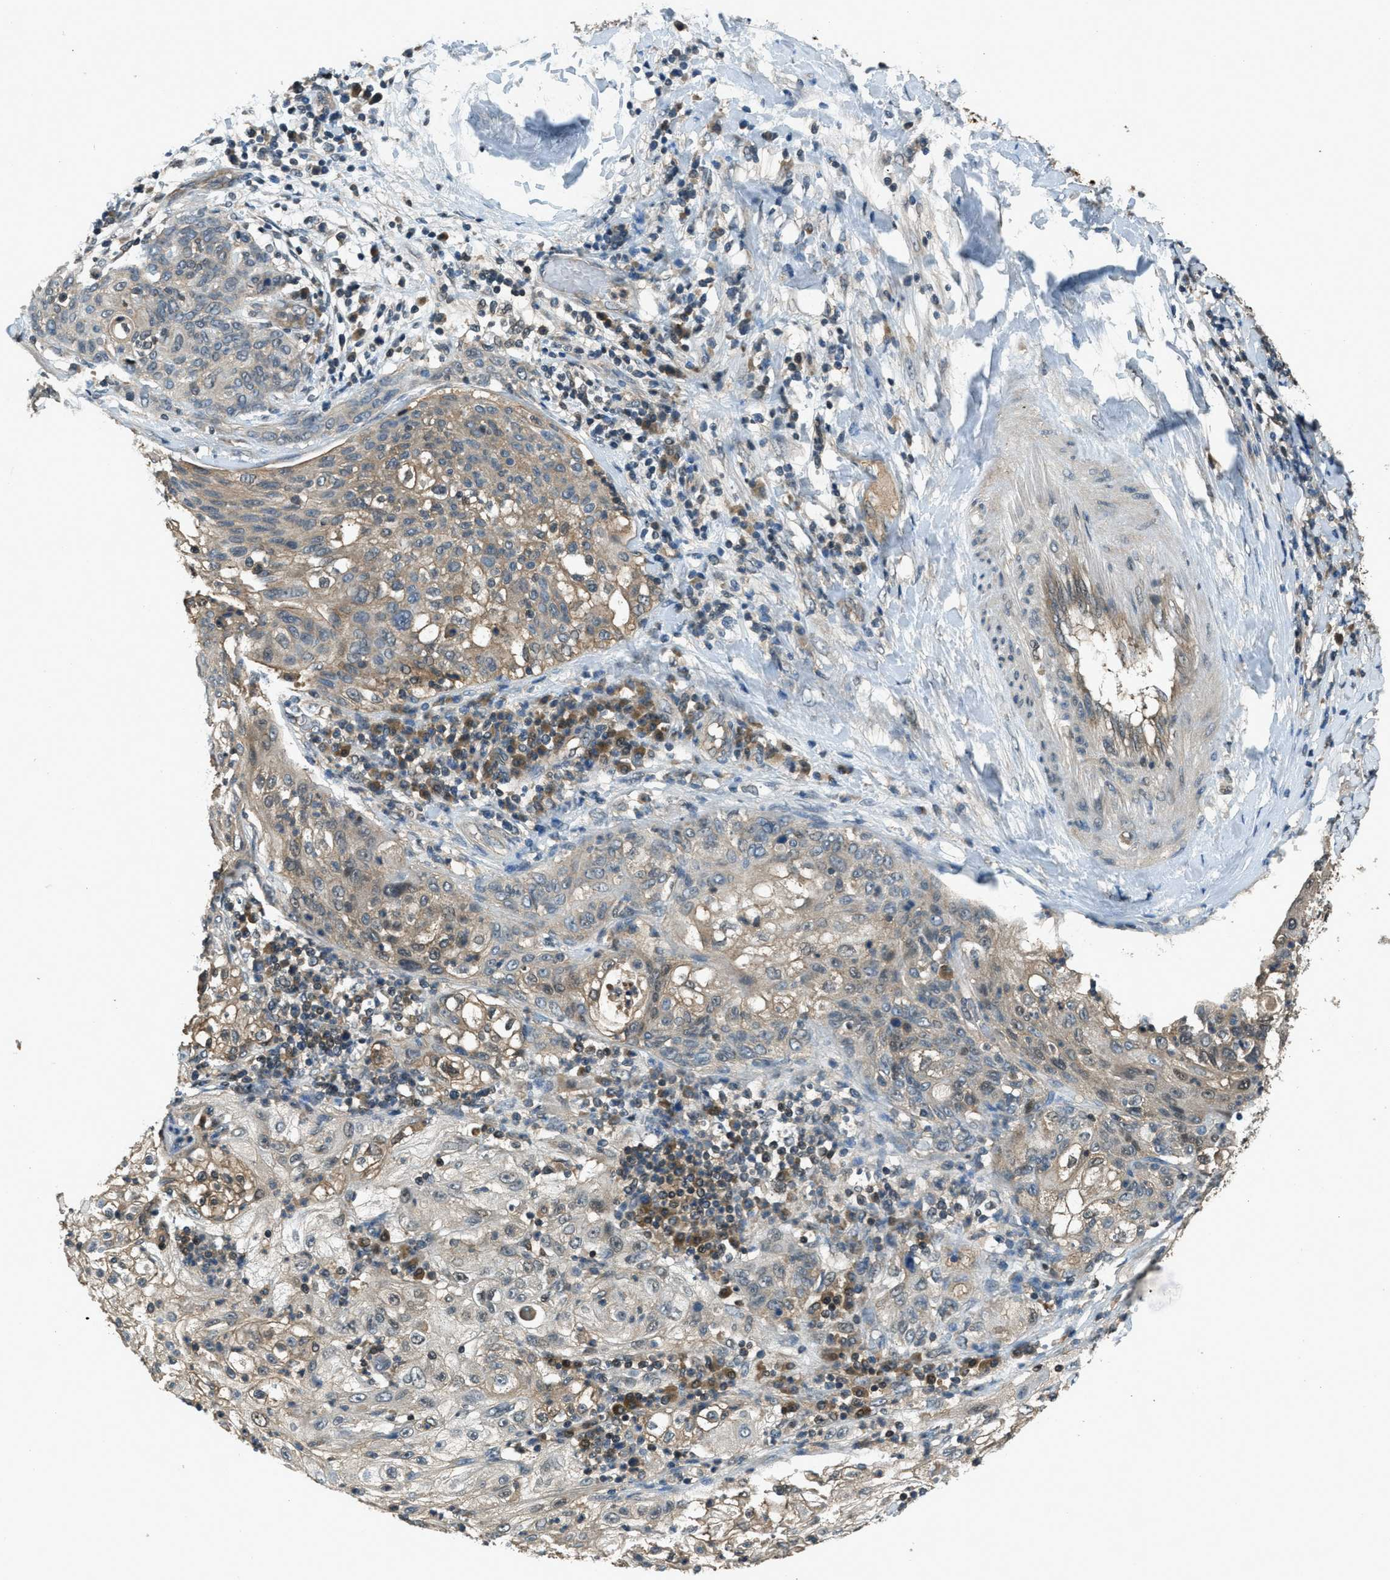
{"staining": {"intensity": "weak", "quantity": "25%-75%", "location": "cytoplasmic/membranous"}, "tissue": "lung cancer", "cell_type": "Tumor cells", "image_type": "cancer", "snomed": [{"axis": "morphology", "description": "Inflammation, NOS"}, {"axis": "morphology", "description": "Squamous cell carcinoma, NOS"}, {"axis": "topography", "description": "Lymph node"}, {"axis": "topography", "description": "Soft tissue"}, {"axis": "topography", "description": "Lung"}], "caption": "Immunohistochemistry (IHC) micrograph of neoplastic tissue: squamous cell carcinoma (lung) stained using IHC displays low levels of weak protein expression localized specifically in the cytoplasmic/membranous of tumor cells, appearing as a cytoplasmic/membranous brown color.", "gene": "DUSP6", "patient": {"sex": "male", "age": 66}}